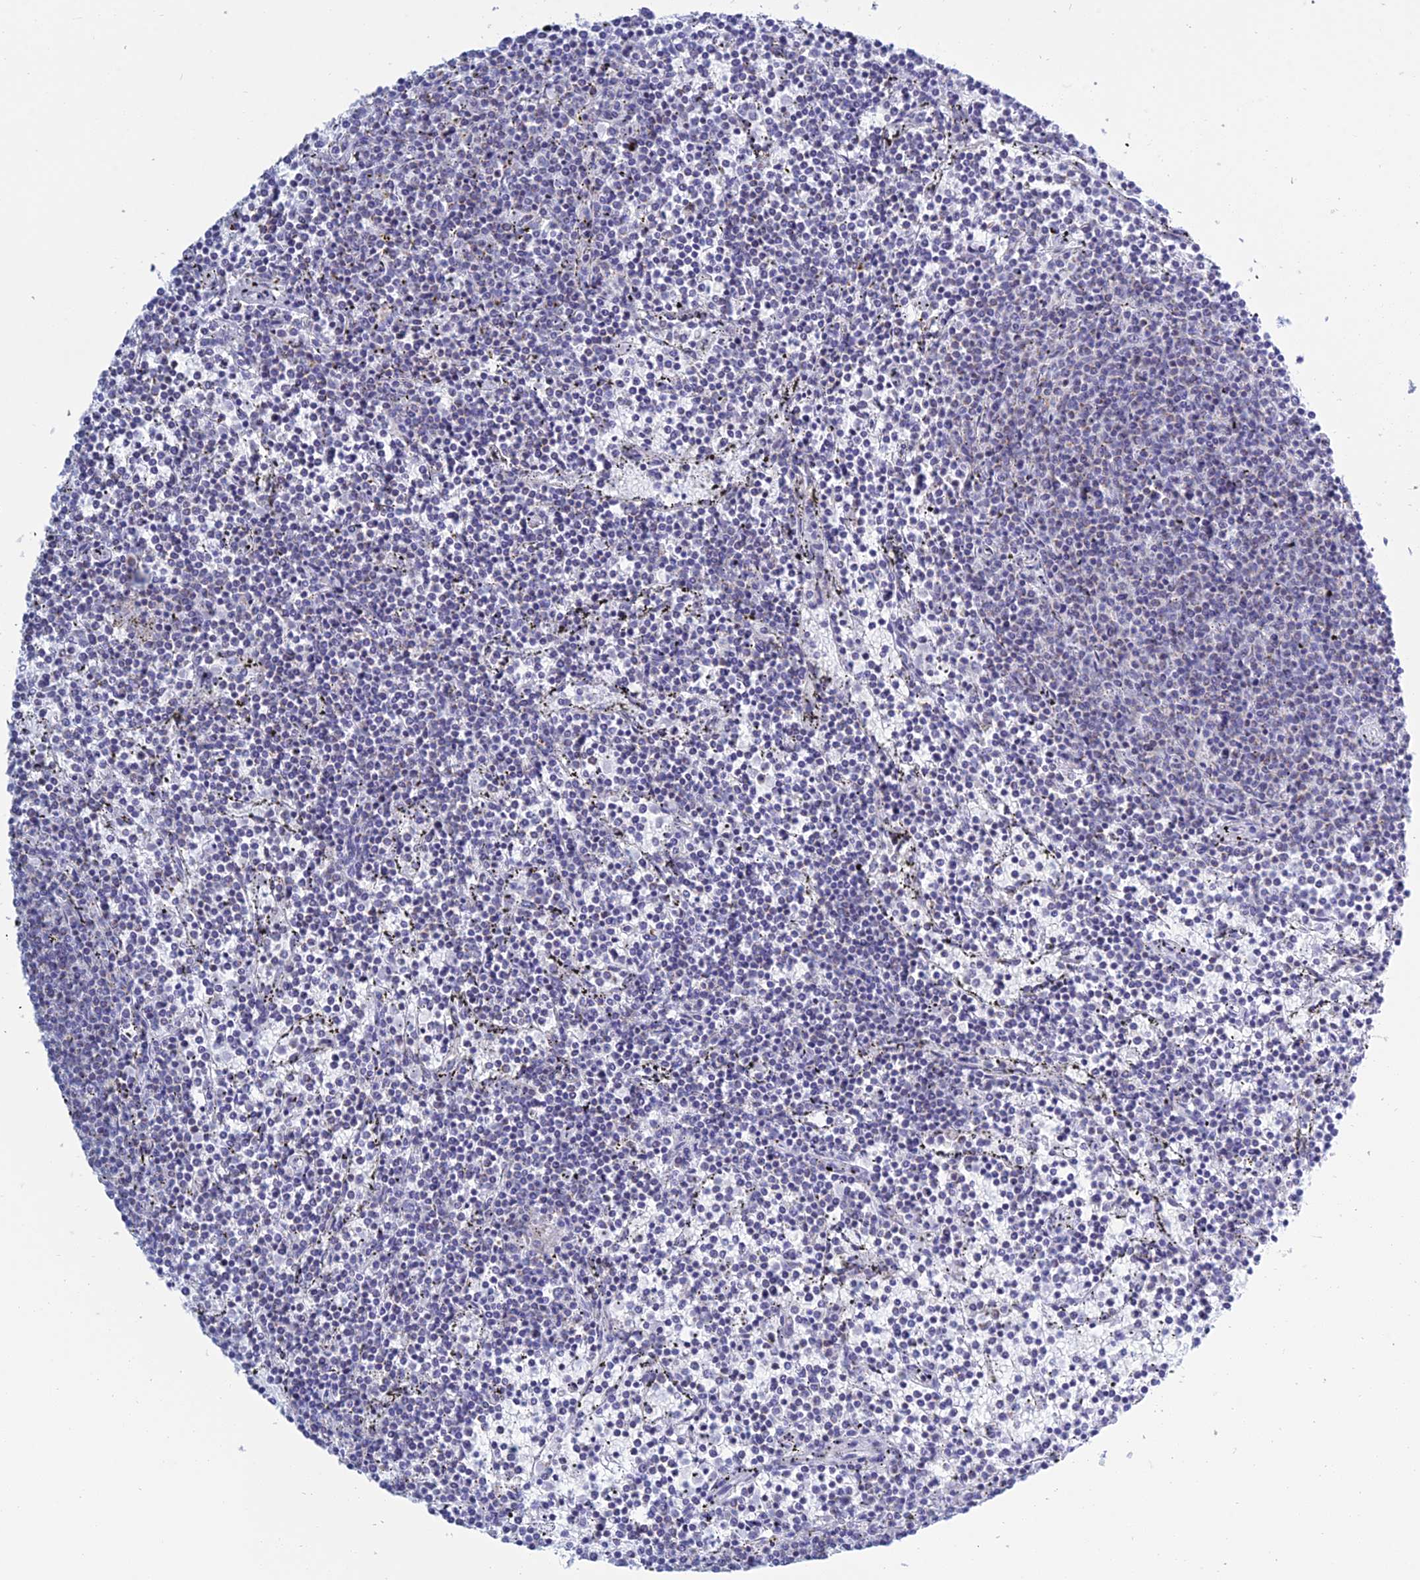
{"staining": {"intensity": "negative", "quantity": "none", "location": "none"}, "tissue": "lymphoma", "cell_type": "Tumor cells", "image_type": "cancer", "snomed": [{"axis": "morphology", "description": "Malignant lymphoma, non-Hodgkin's type, Low grade"}, {"axis": "topography", "description": "Spleen"}], "caption": "DAB immunohistochemical staining of lymphoma exhibits no significant expression in tumor cells. (DAB IHC with hematoxylin counter stain).", "gene": "KLF14", "patient": {"sex": "female", "age": 50}}